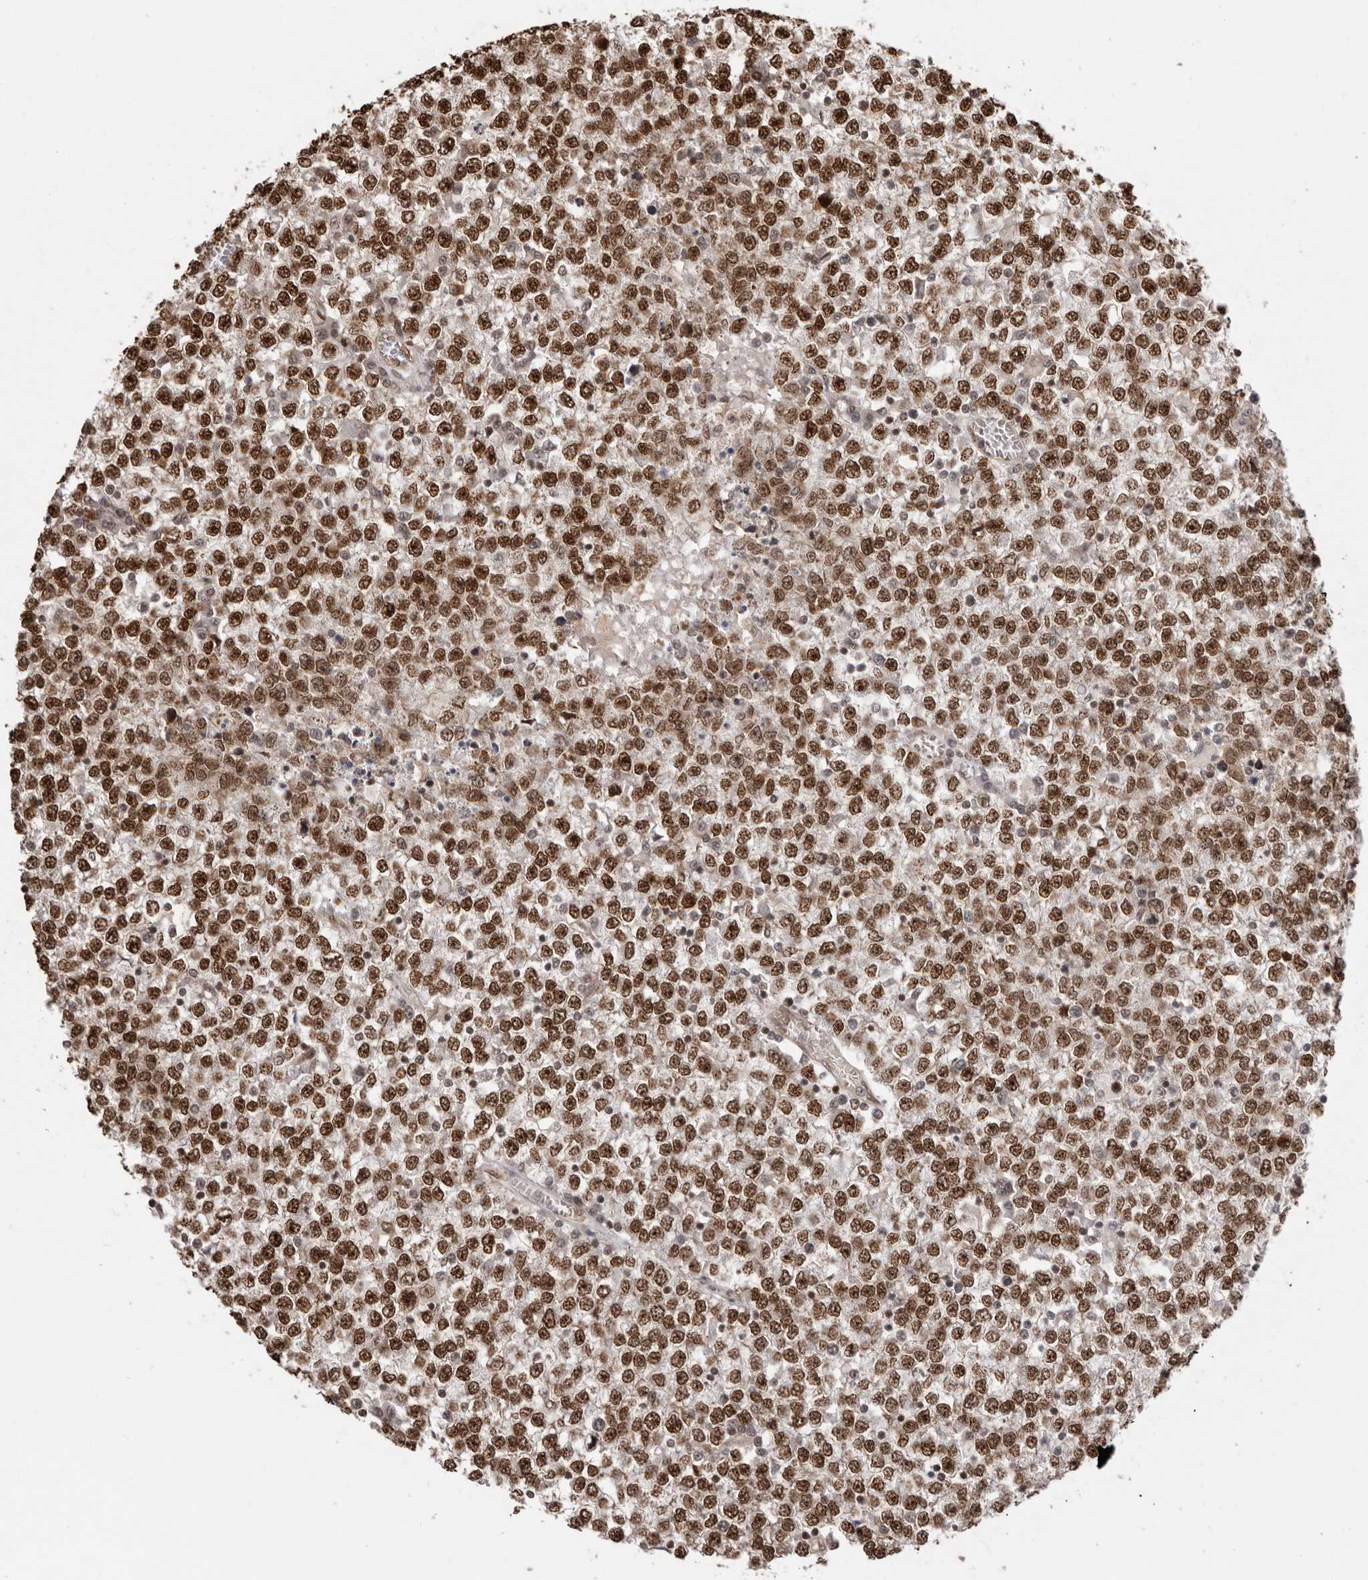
{"staining": {"intensity": "strong", "quantity": ">75%", "location": "nuclear"}, "tissue": "testis cancer", "cell_type": "Tumor cells", "image_type": "cancer", "snomed": [{"axis": "morphology", "description": "Seminoma, NOS"}, {"axis": "topography", "description": "Testis"}], "caption": "Testis seminoma stained with a brown dye reveals strong nuclear positive expression in approximately >75% of tumor cells.", "gene": "CHTOP", "patient": {"sex": "male", "age": 65}}